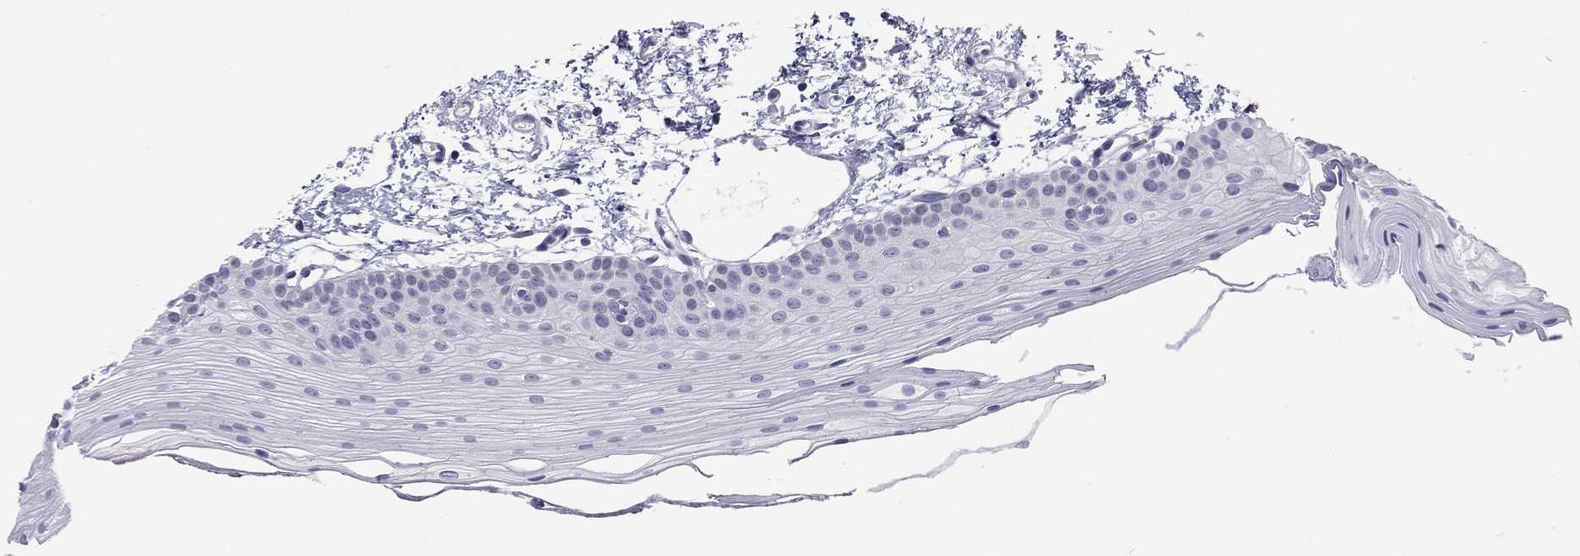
{"staining": {"intensity": "negative", "quantity": "none", "location": "none"}, "tissue": "oral mucosa", "cell_type": "Squamous epithelial cells", "image_type": "normal", "snomed": [{"axis": "morphology", "description": "Normal tissue, NOS"}, {"axis": "topography", "description": "Oral tissue"}], "caption": "The photomicrograph reveals no staining of squamous epithelial cells in unremarkable oral mucosa. (Immunohistochemistry, brightfield microscopy, high magnification).", "gene": "ARMC12", "patient": {"sex": "female", "age": 57}}